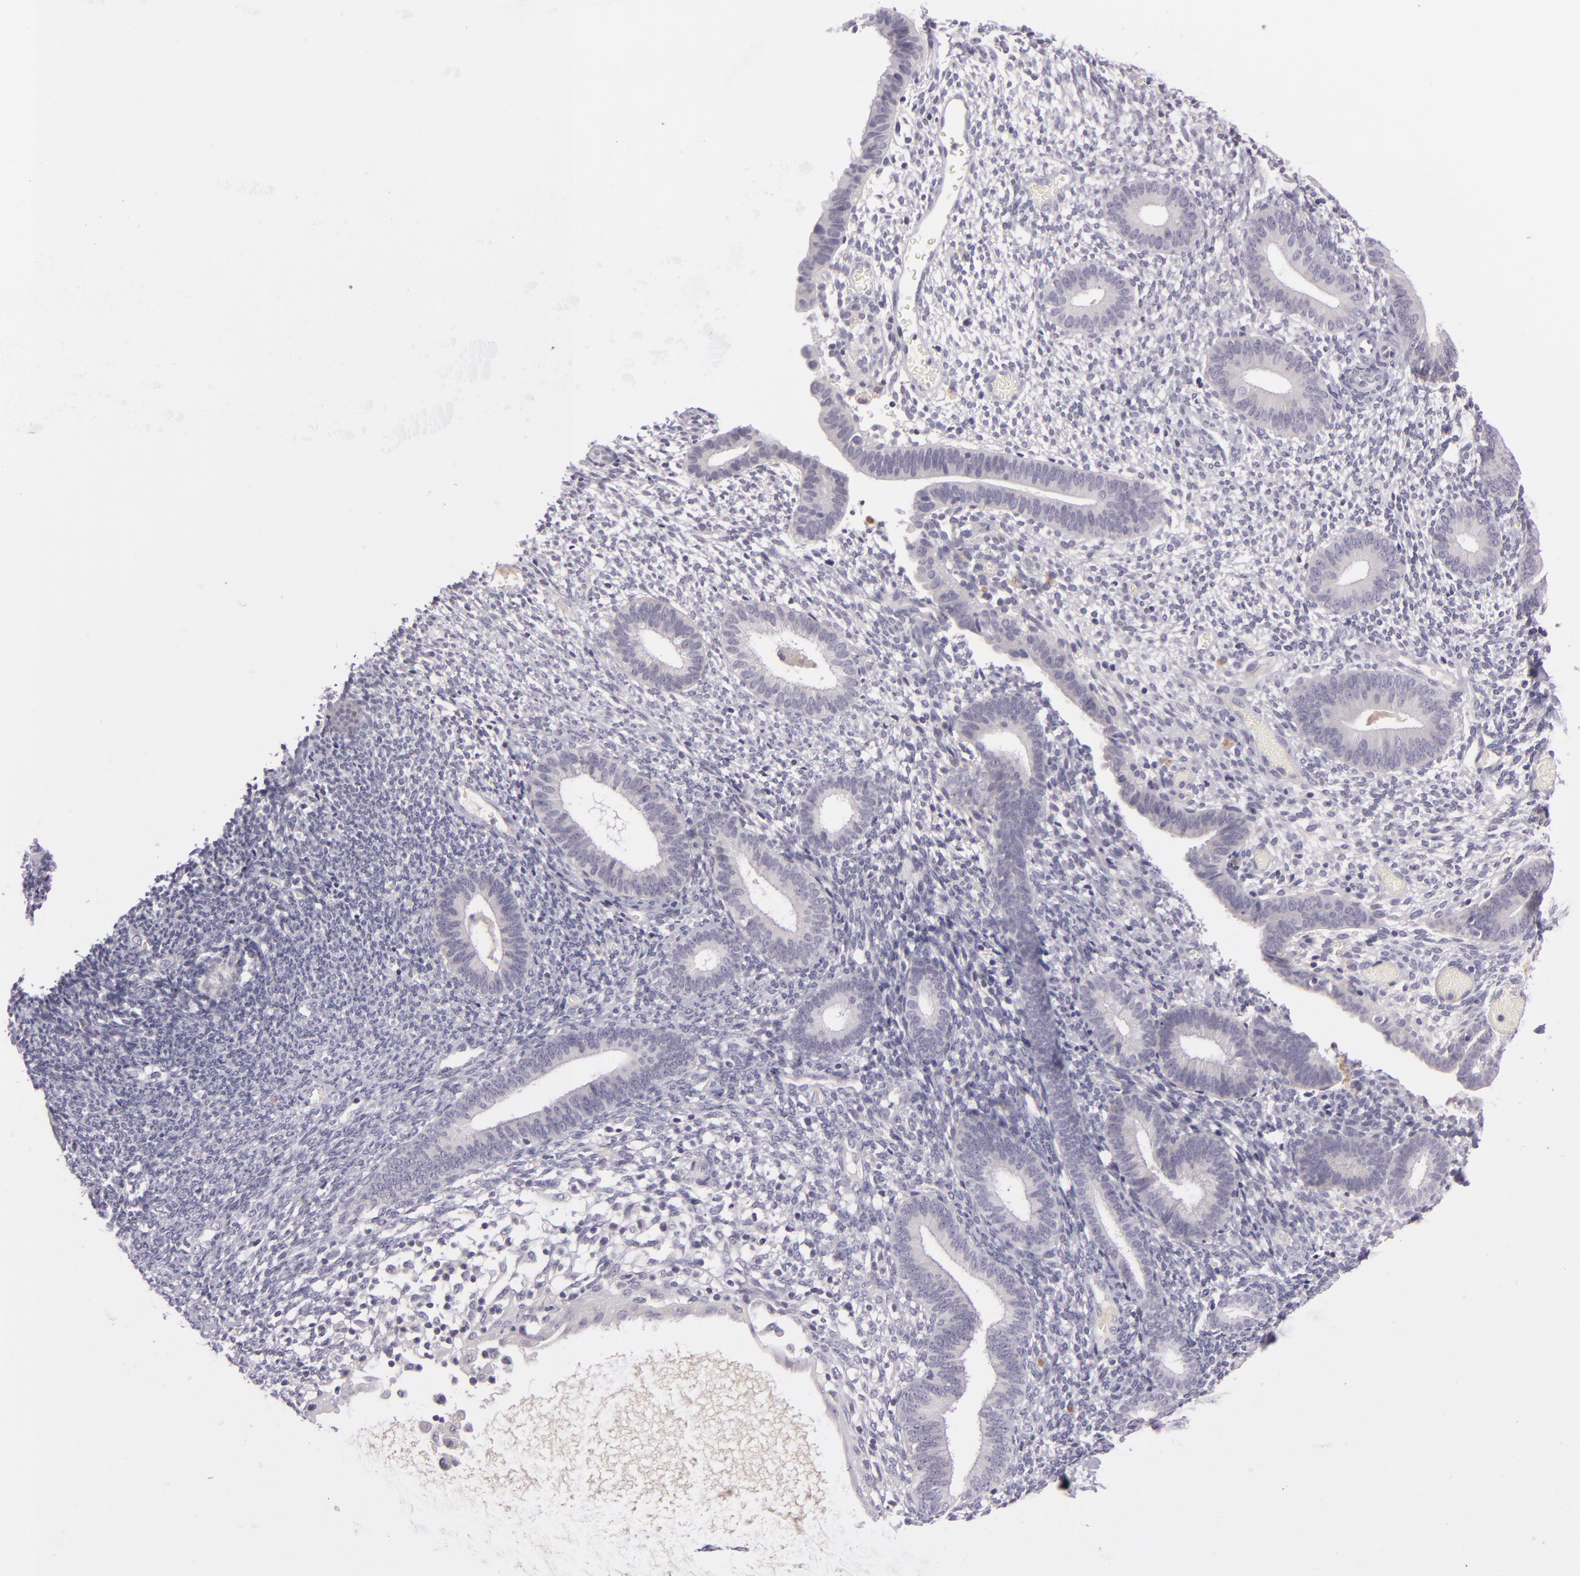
{"staining": {"intensity": "negative", "quantity": "none", "location": "none"}, "tissue": "endometrium", "cell_type": "Cells in endometrial stroma", "image_type": "normal", "snomed": [{"axis": "morphology", "description": "Normal tissue, NOS"}, {"axis": "topography", "description": "Smooth muscle"}, {"axis": "topography", "description": "Endometrium"}], "caption": "This is an immunohistochemistry image of normal human endometrium. There is no expression in cells in endometrial stroma.", "gene": "DAG1", "patient": {"sex": "female", "age": 57}}